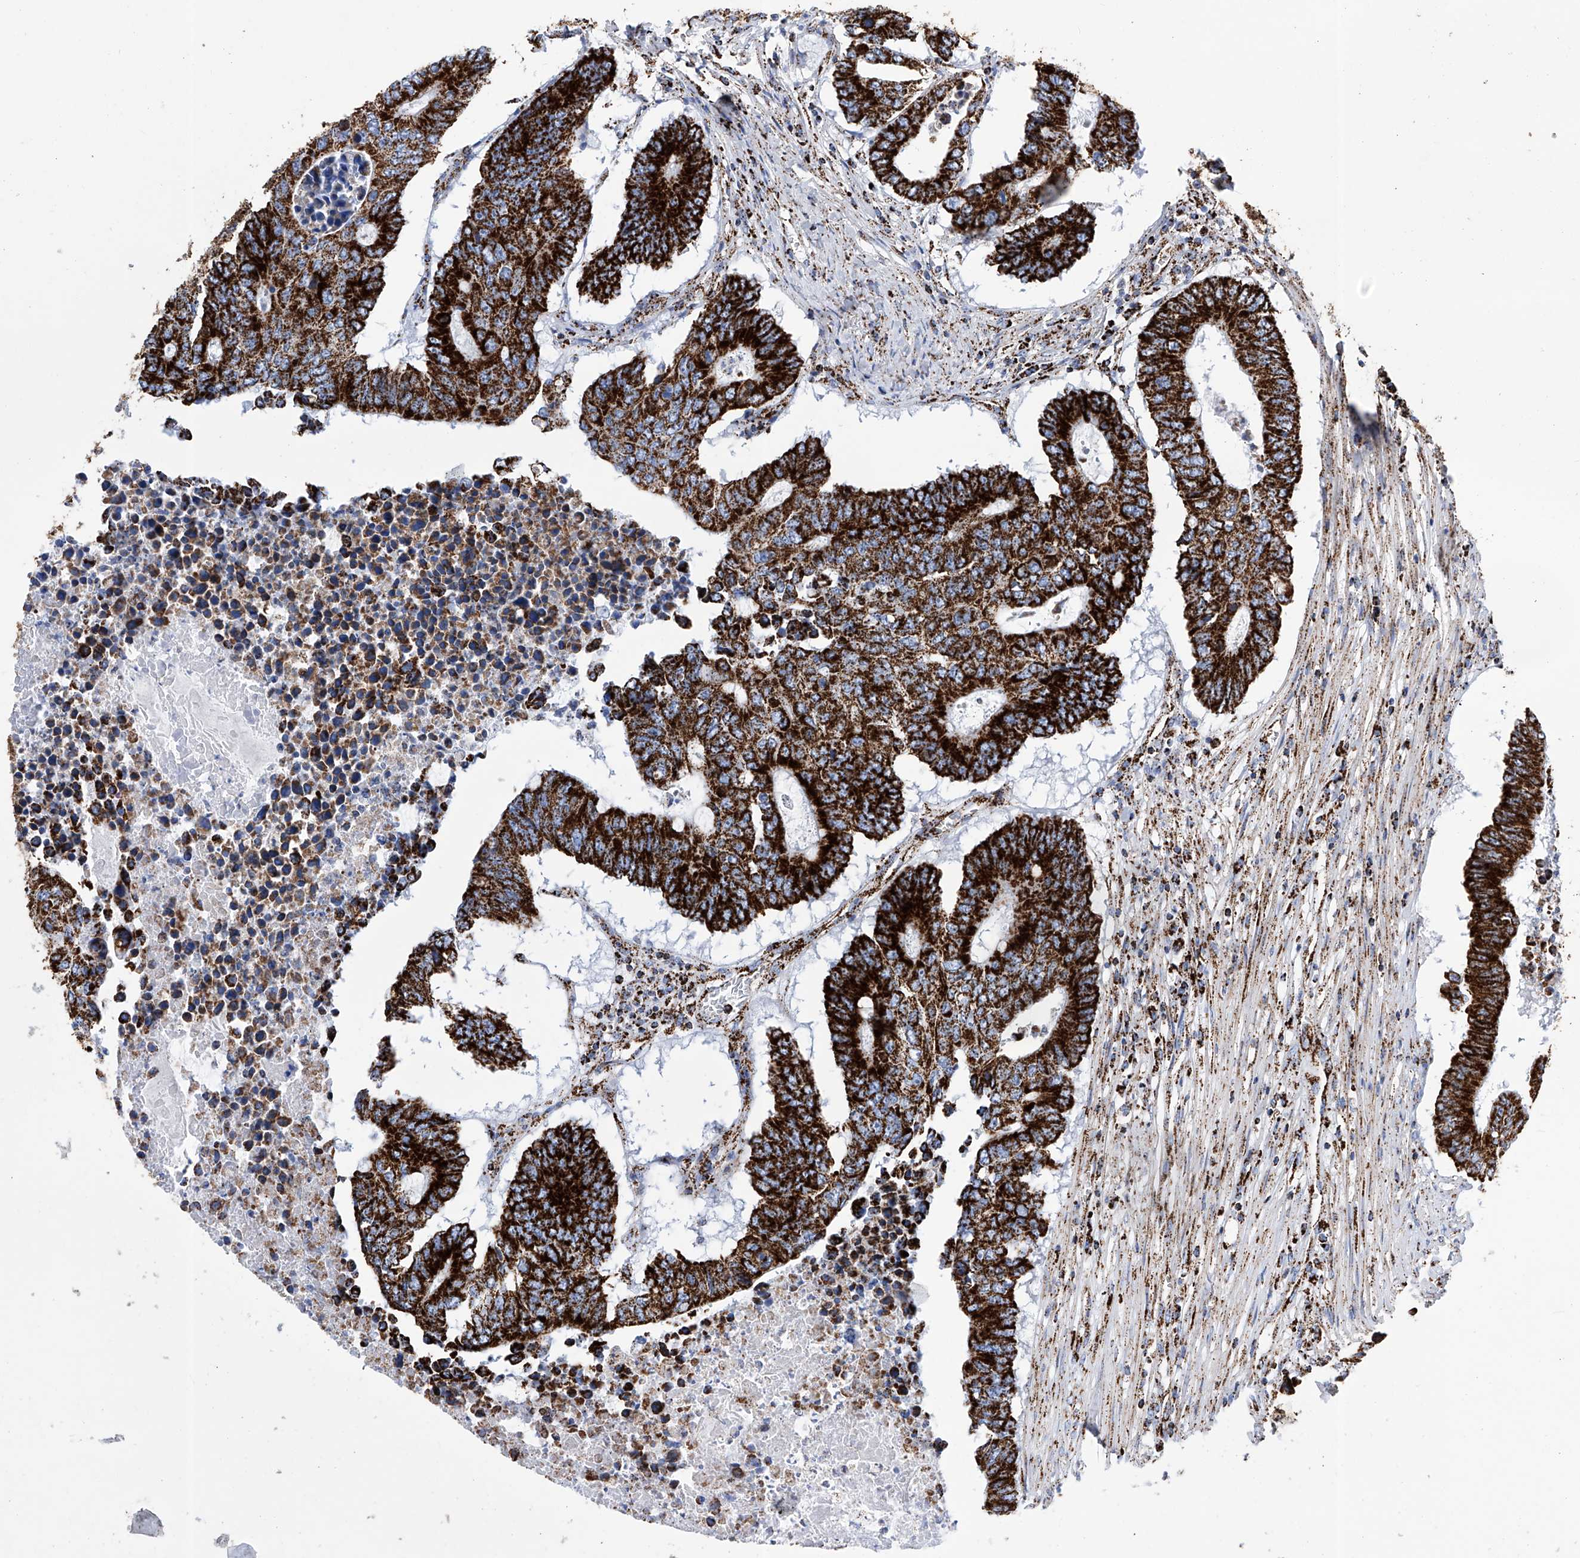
{"staining": {"intensity": "strong", "quantity": ">75%", "location": "cytoplasmic/membranous"}, "tissue": "colorectal cancer", "cell_type": "Tumor cells", "image_type": "cancer", "snomed": [{"axis": "morphology", "description": "Adenocarcinoma, NOS"}, {"axis": "topography", "description": "Colon"}], "caption": "Protein expression by immunohistochemistry reveals strong cytoplasmic/membranous staining in about >75% of tumor cells in colorectal cancer. Nuclei are stained in blue.", "gene": "ATP5PF", "patient": {"sex": "male", "age": 87}}